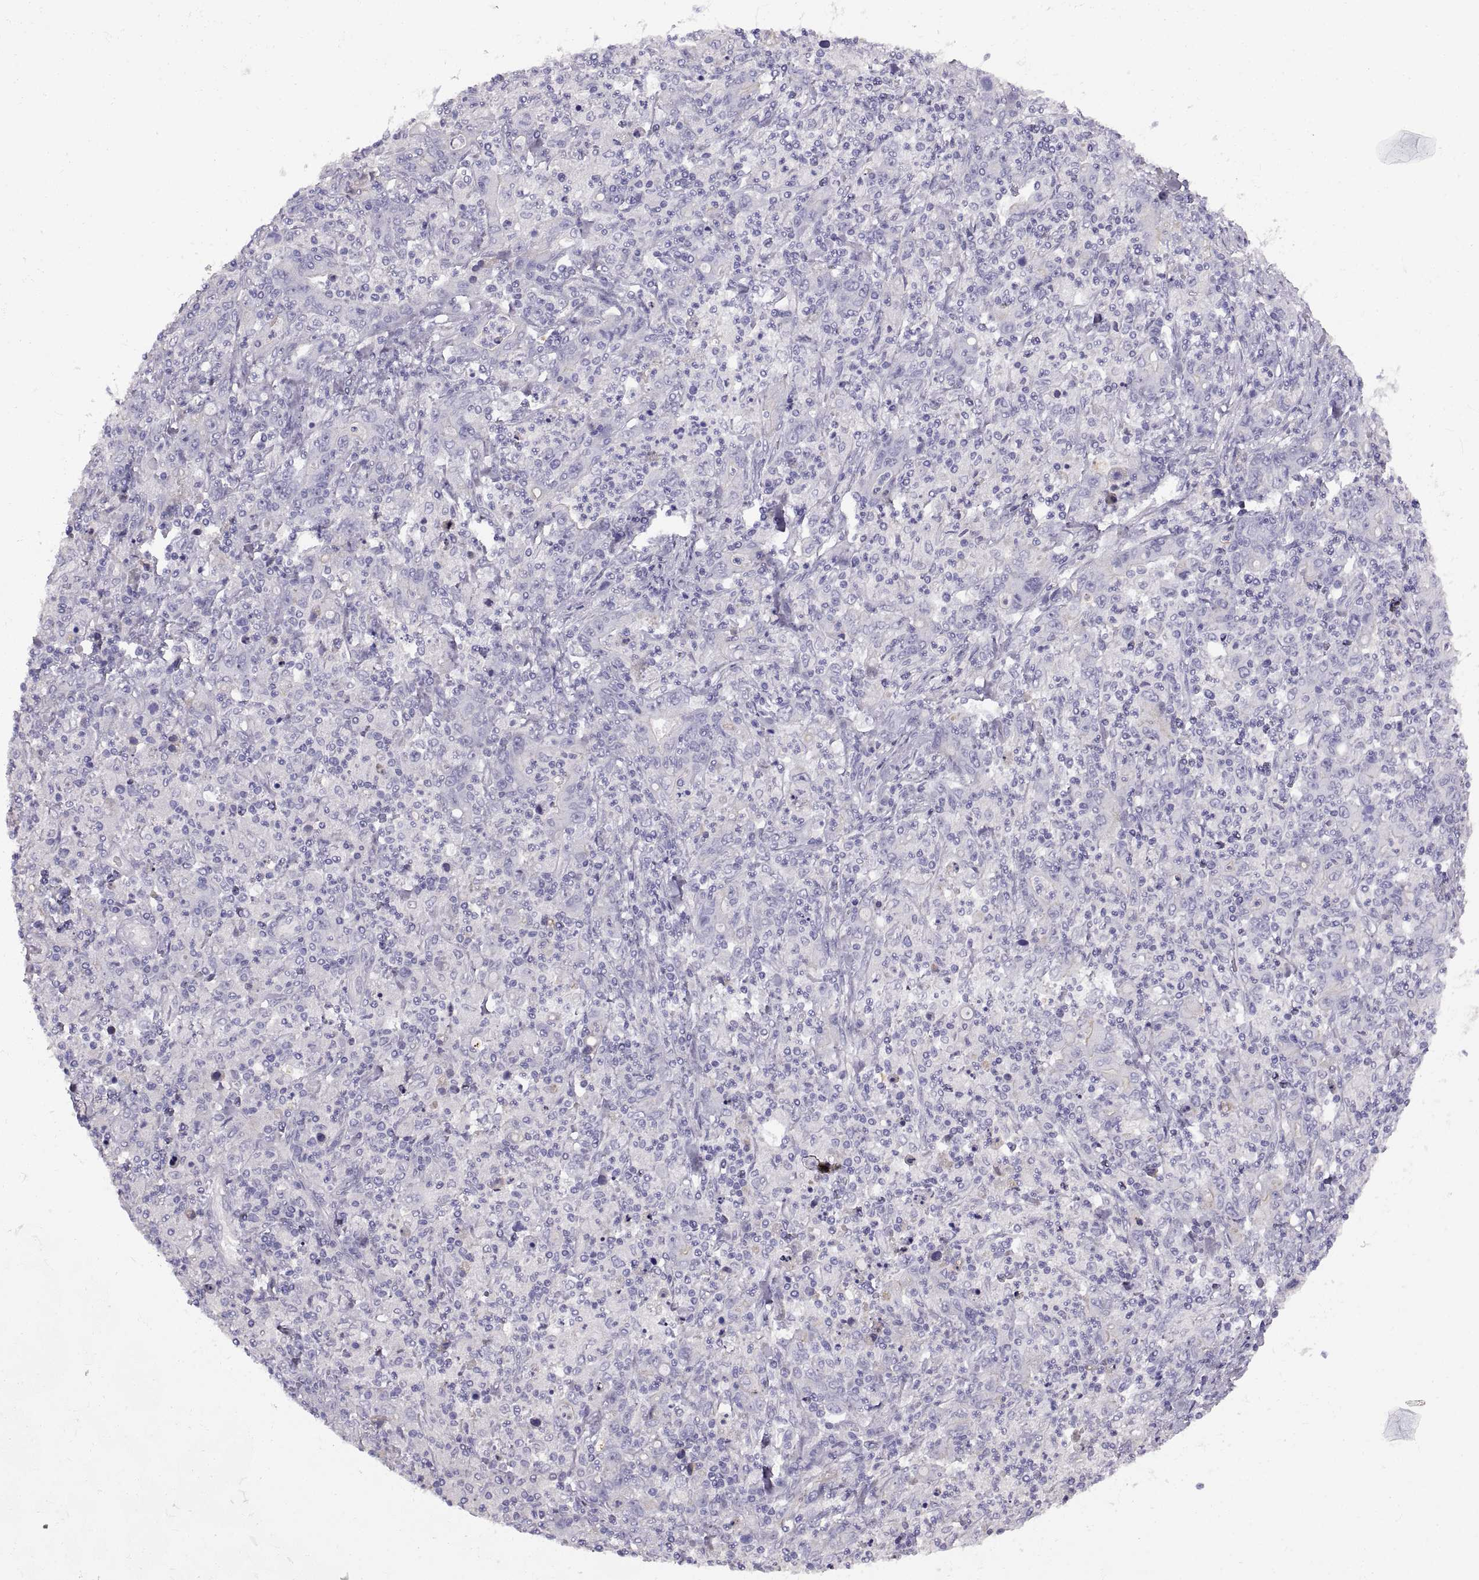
{"staining": {"intensity": "negative", "quantity": "none", "location": "none"}, "tissue": "stomach cancer", "cell_type": "Tumor cells", "image_type": "cancer", "snomed": [{"axis": "morphology", "description": "Adenocarcinoma, NOS"}, {"axis": "topography", "description": "Stomach, upper"}], "caption": "Immunohistochemical staining of stomach cancer shows no significant staining in tumor cells.", "gene": "CRYBB3", "patient": {"sex": "male", "age": 69}}